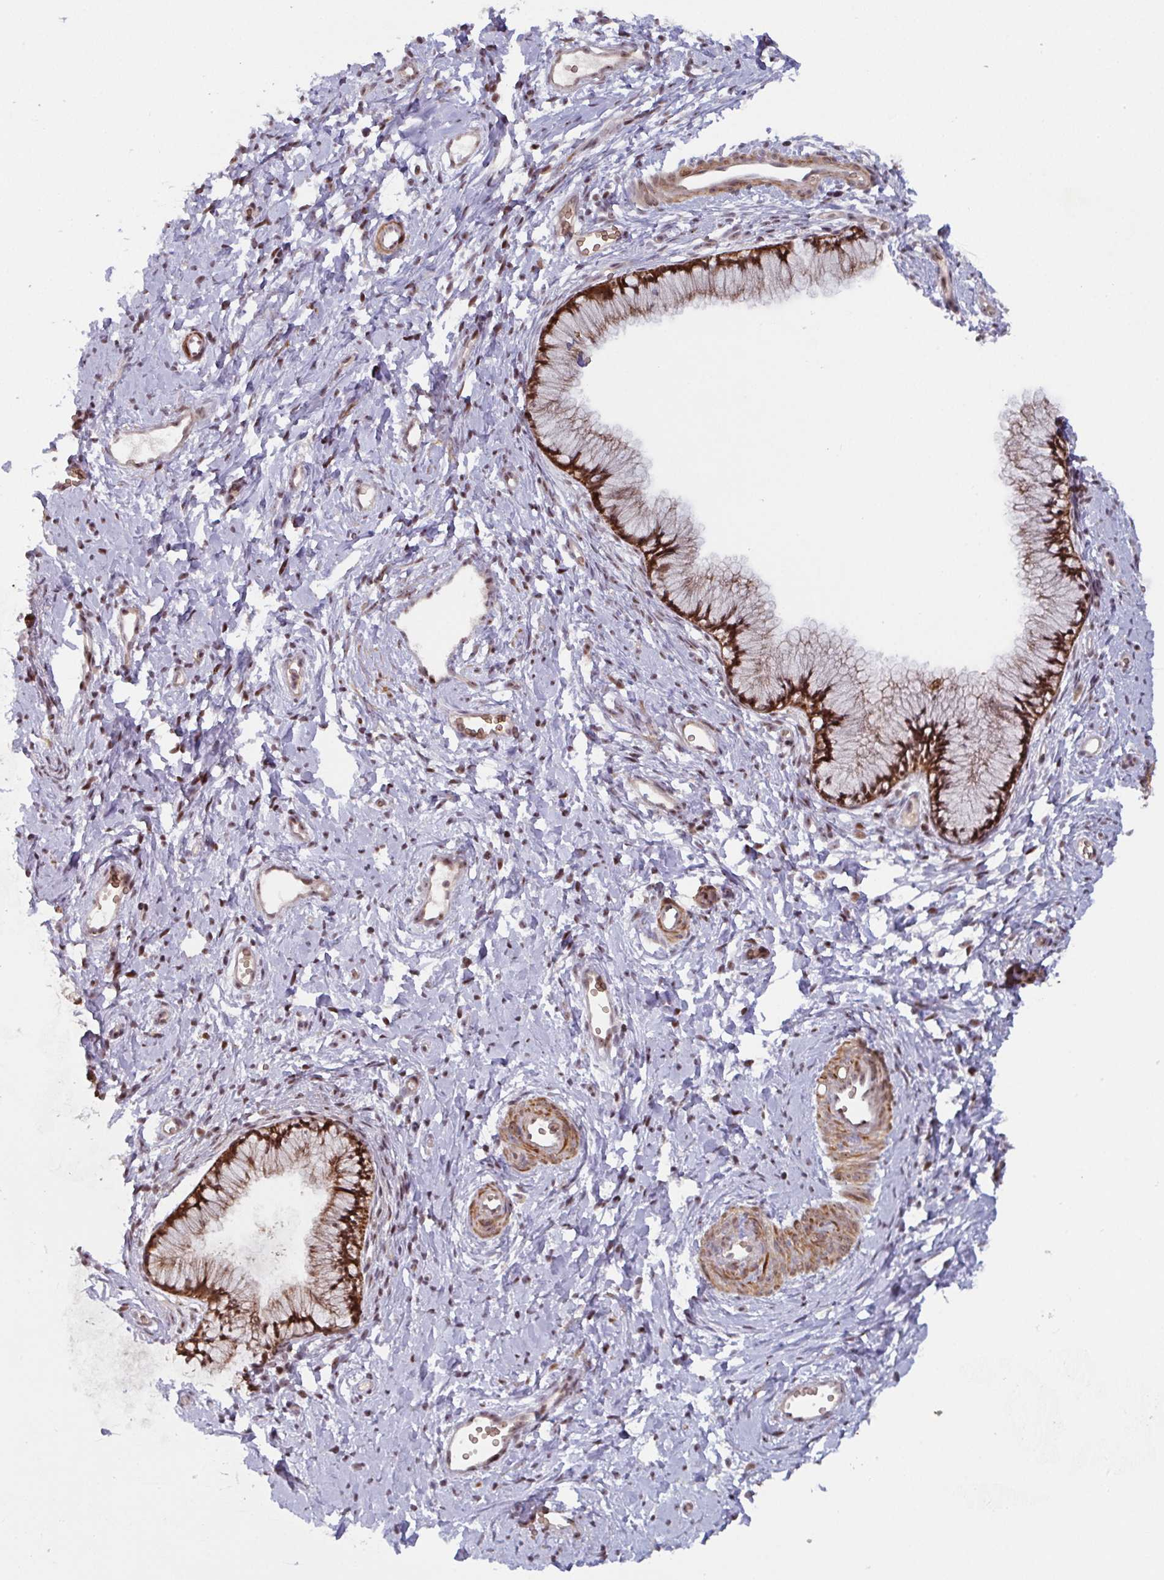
{"staining": {"intensity": "strong", "quantity": "25%-75%", "location": "nuclear"}, "tissue": "cervix", "cell_type": "Glandular cells", "image_type": "normal", "snomed": [{"axis": "morphology", "description": "Normal tissue, NOS"}, {"axis": "topography", "description": "Cervix"}], "caption": "Immunohistochemical staining of benign cervix displays strong nuclear protein staining in approximately 25%-75% of glandular cells.", "gene": "NLRP13", "patient": {"sex": "female", "age": 40}}